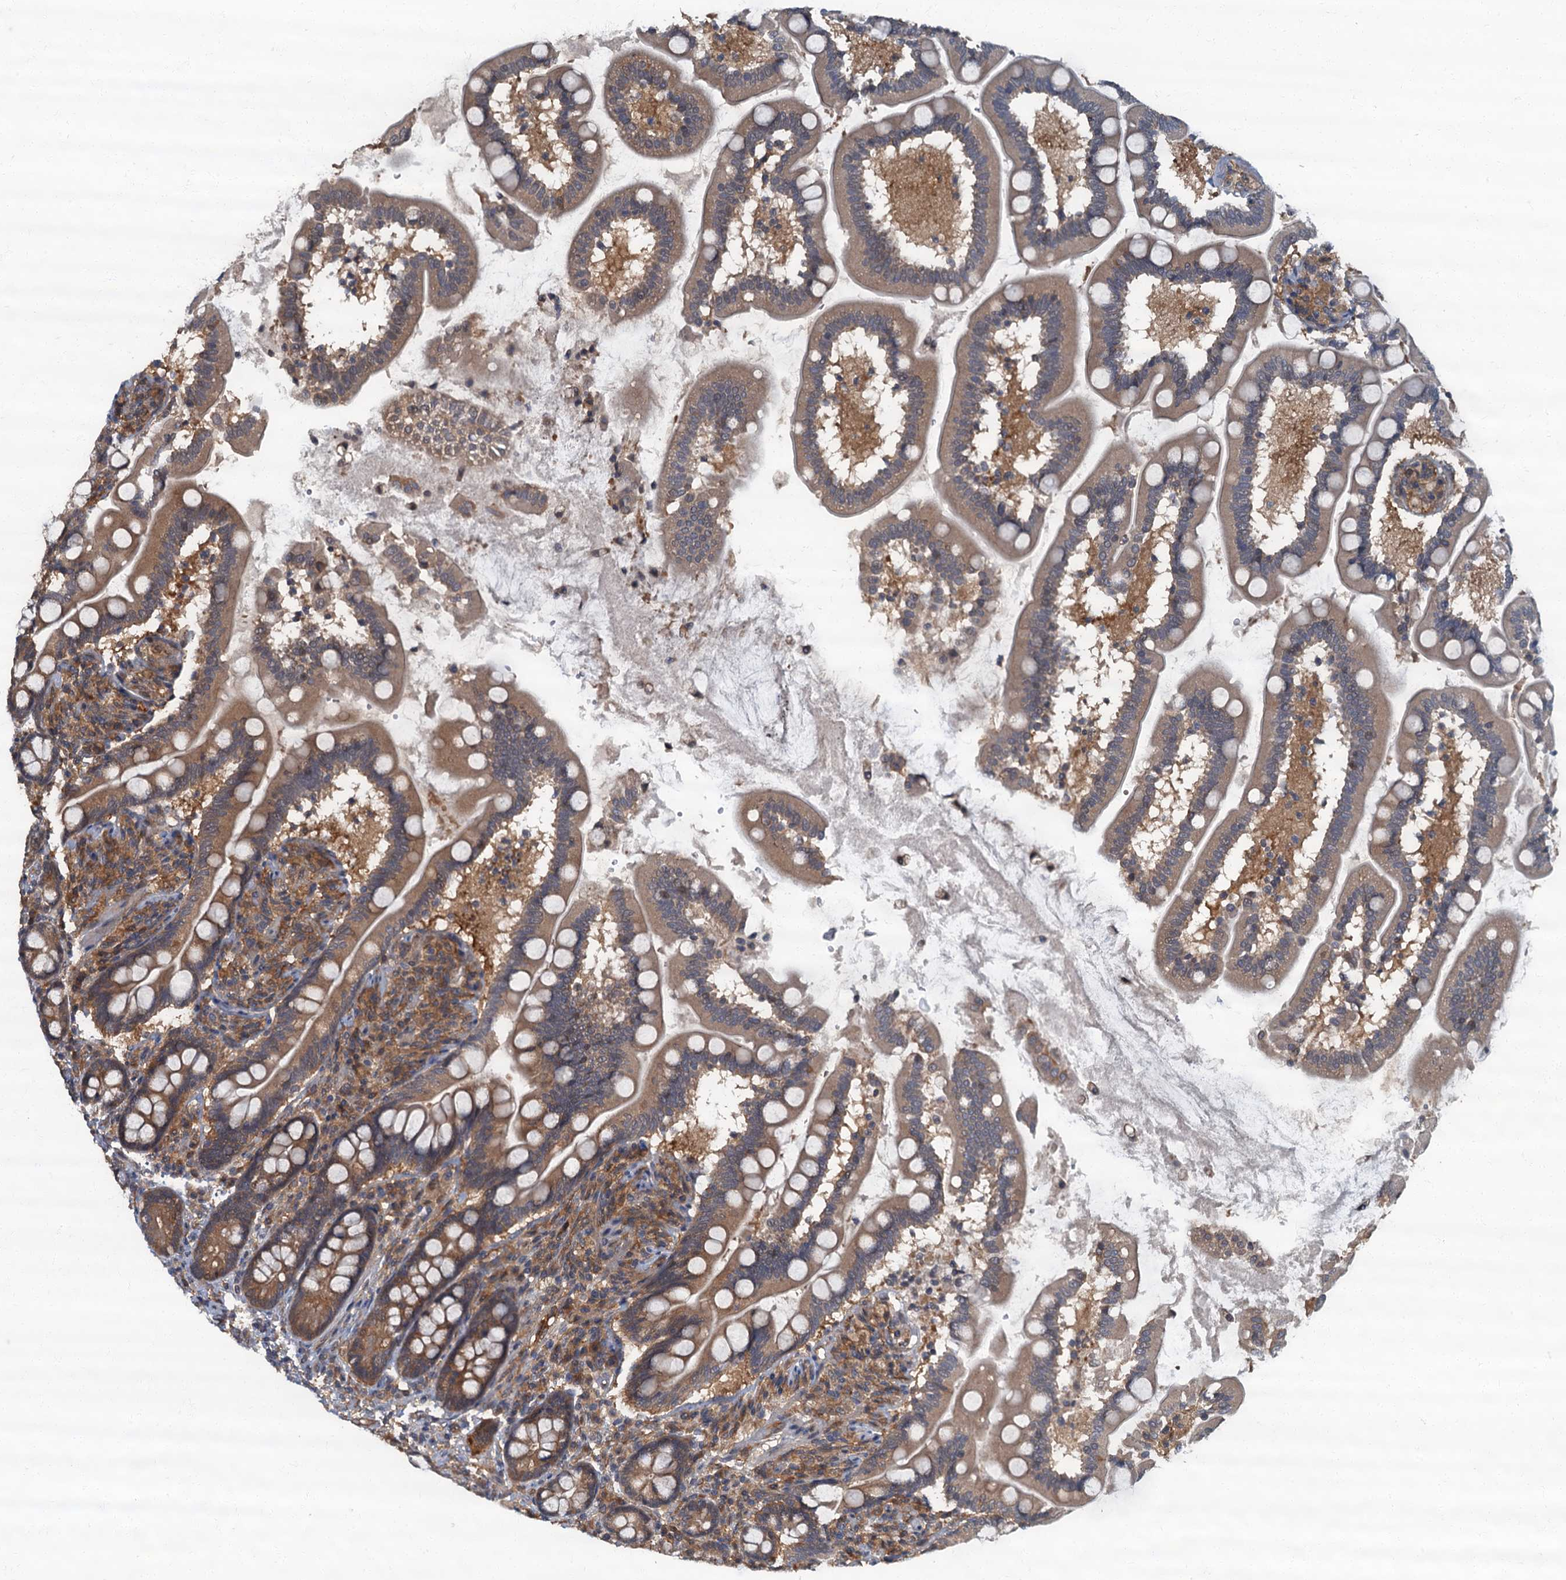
{"staining": {"intensity": "moderate", "quantity": "25%-75%", "location": "cytoplasmic/membranous"}, "tissue": "small intestine", "cell_type": "Glandular cells", "image_type": "normal", "snomed": [{"axis": "morphology", "description": "Normal tissue, NOS"}, {"axis": "topography", "description": "Small intestine"}], "caption": "High-magnification brightfield microscopy of normal small intestine stained with DAB (brown) and counterstained with hematoxylin (blue). glandular cells exhibit moderate cytoplasmic/membranous positivity is identified in approximately25%-75% of cells. Nuclei are stained in blue.", "gene": "TBCK", "patient": {"sex": "female", "age": 64}}